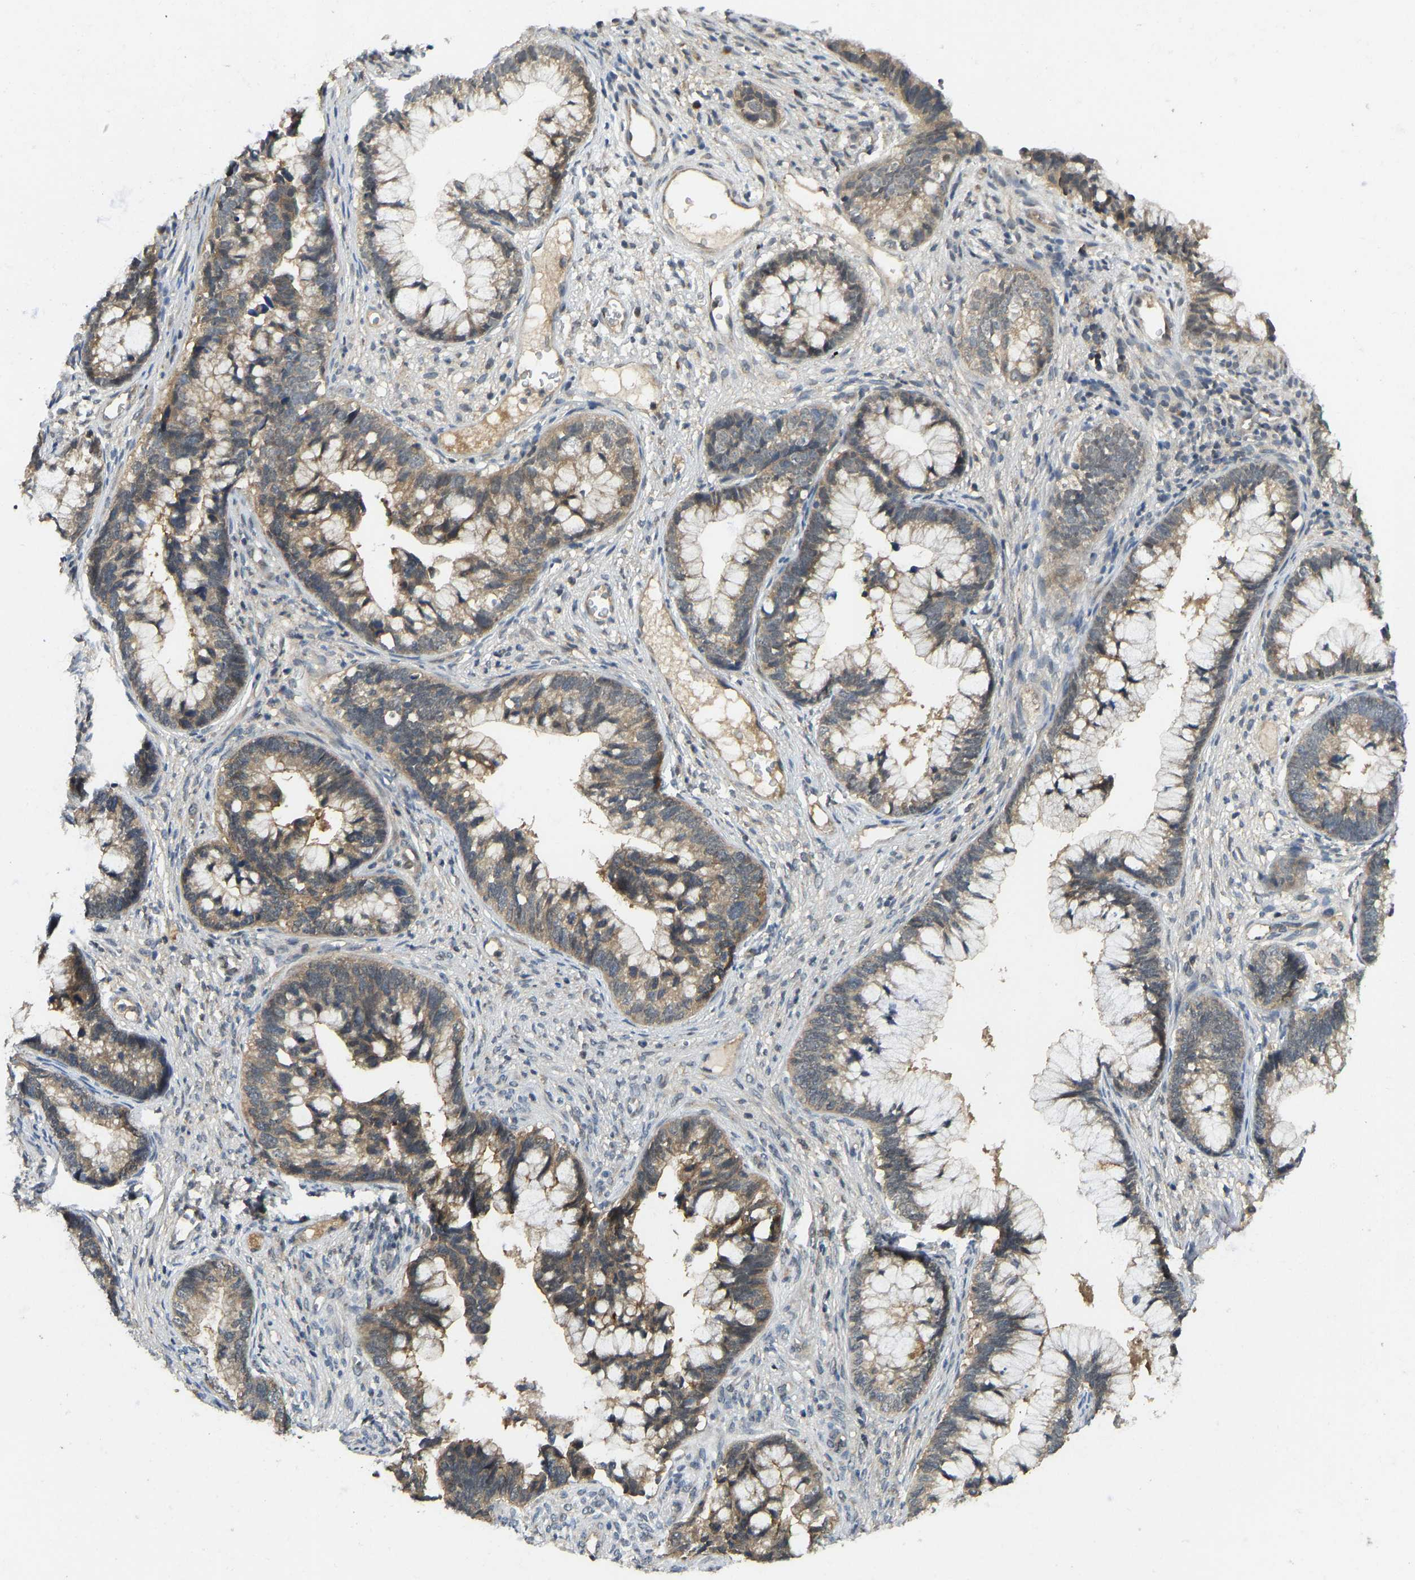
{"staining": {"intensity": "moderate", "quantity": ">75%", "location": "cytoplasmic/membranous"}, "tissue": "cervical cancer", "cell_type": "Tumor cells", "image_type": "cancer", "snomed": [{"axis": "morphology", "description": "Adenocarcinoma, NOS"}, {"axis": "topography", "description": "Cervix"}], "caption": "Immunohistochemistry image of human cervical cancer stained for a protein (brown), which displays medium levels of moderate cytoplasmic/membranous staining in about >75% of tumor cells.", "gene": "NDRG3", "patient": {"sex": "female", "age": 44}}